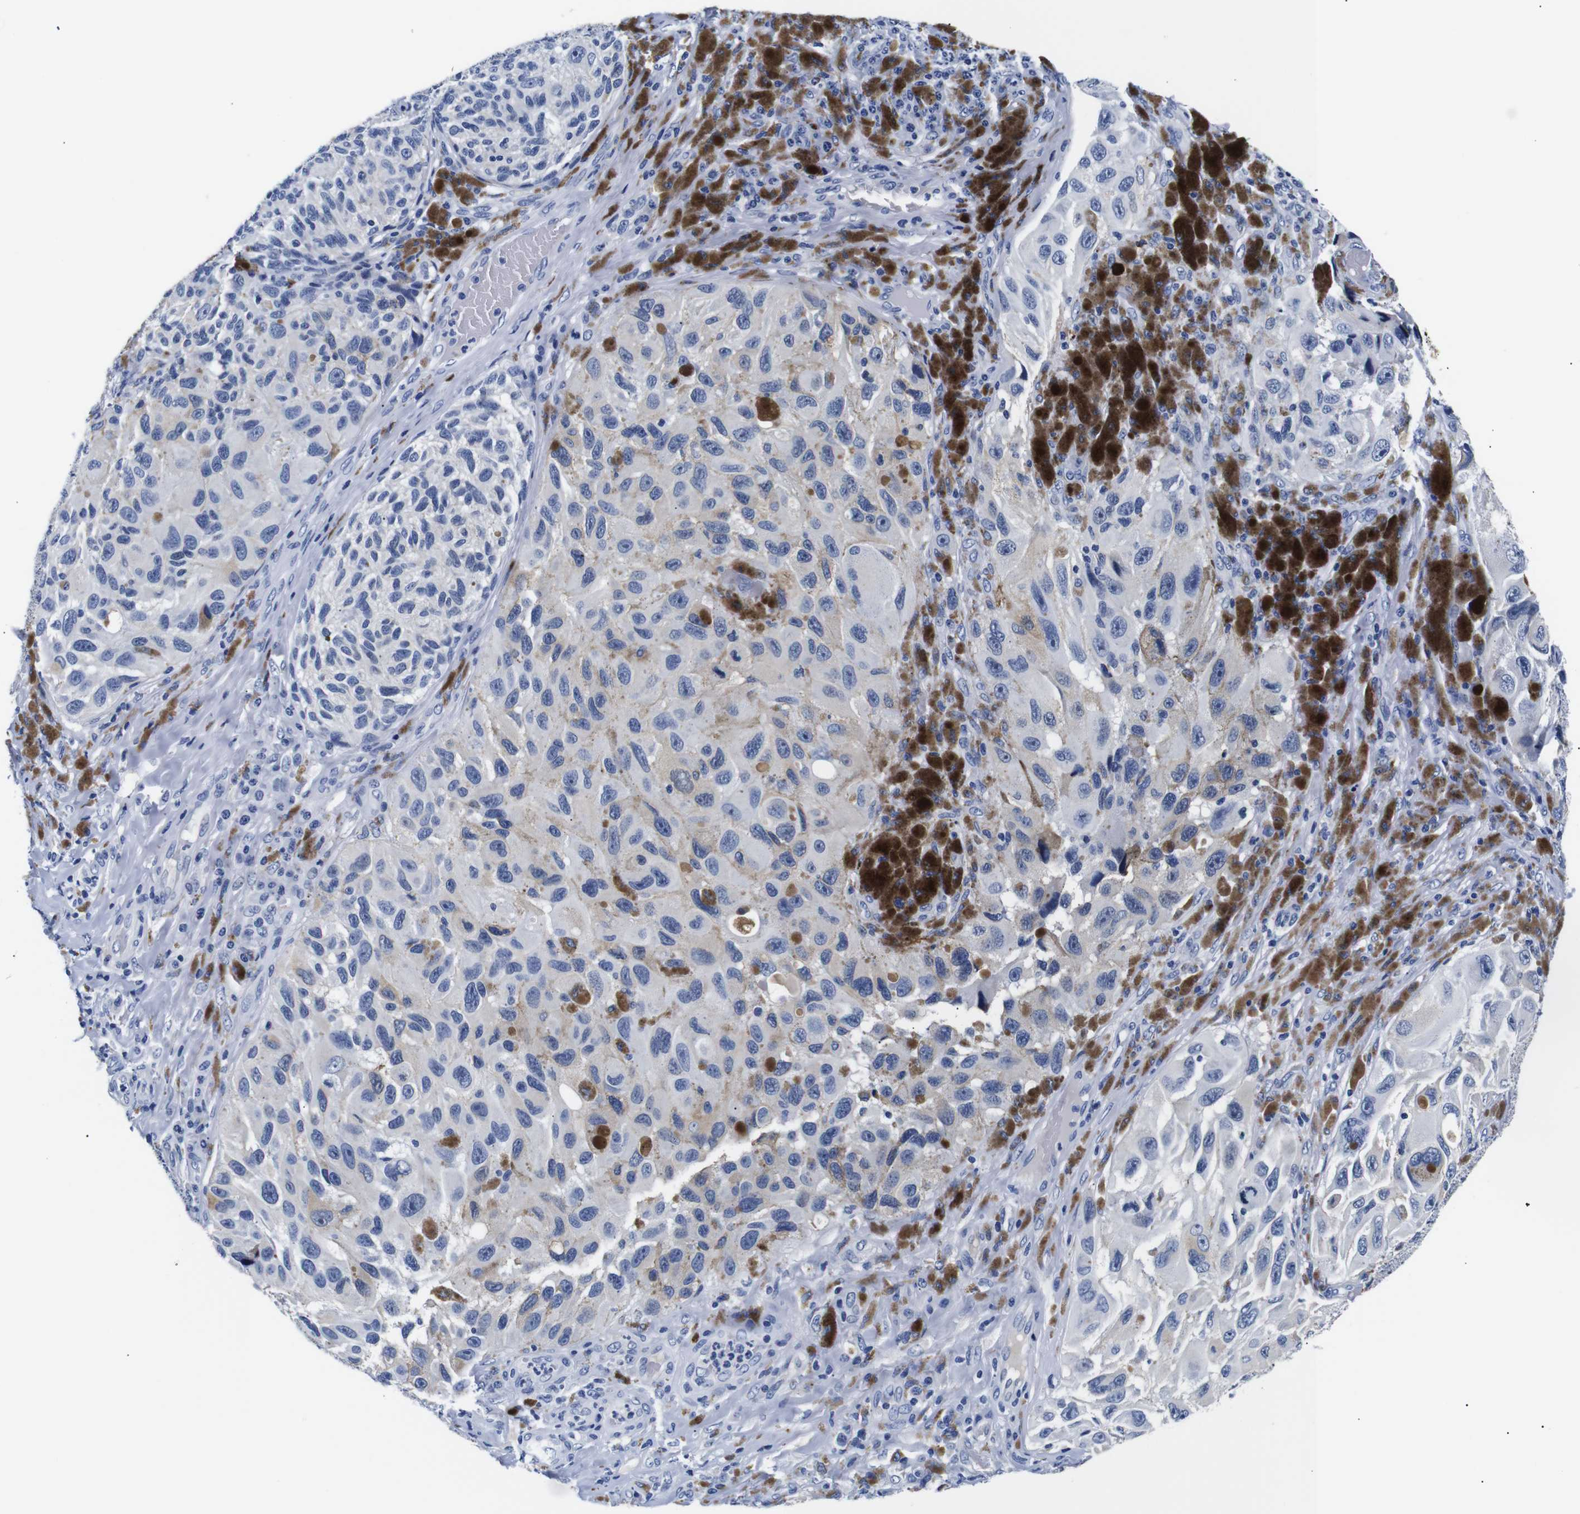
{"staining": {"intensity": "negative", "quantity": "none", "location": "none"}, "tissue": "melanoma", "cell_type": "Tumor cells", "image_type": "cancer", "snomed": [{"axis": "morphology", "description": "Malignant melanoma, NOS"}, {"axis": "topography", "description": "Skin"}], "caption": "This is an IHC image of malignant melanoma. There is no positivity in tumor cells.", "gene": "GAP43", "patient": {"sex": "female", "age": 73}}